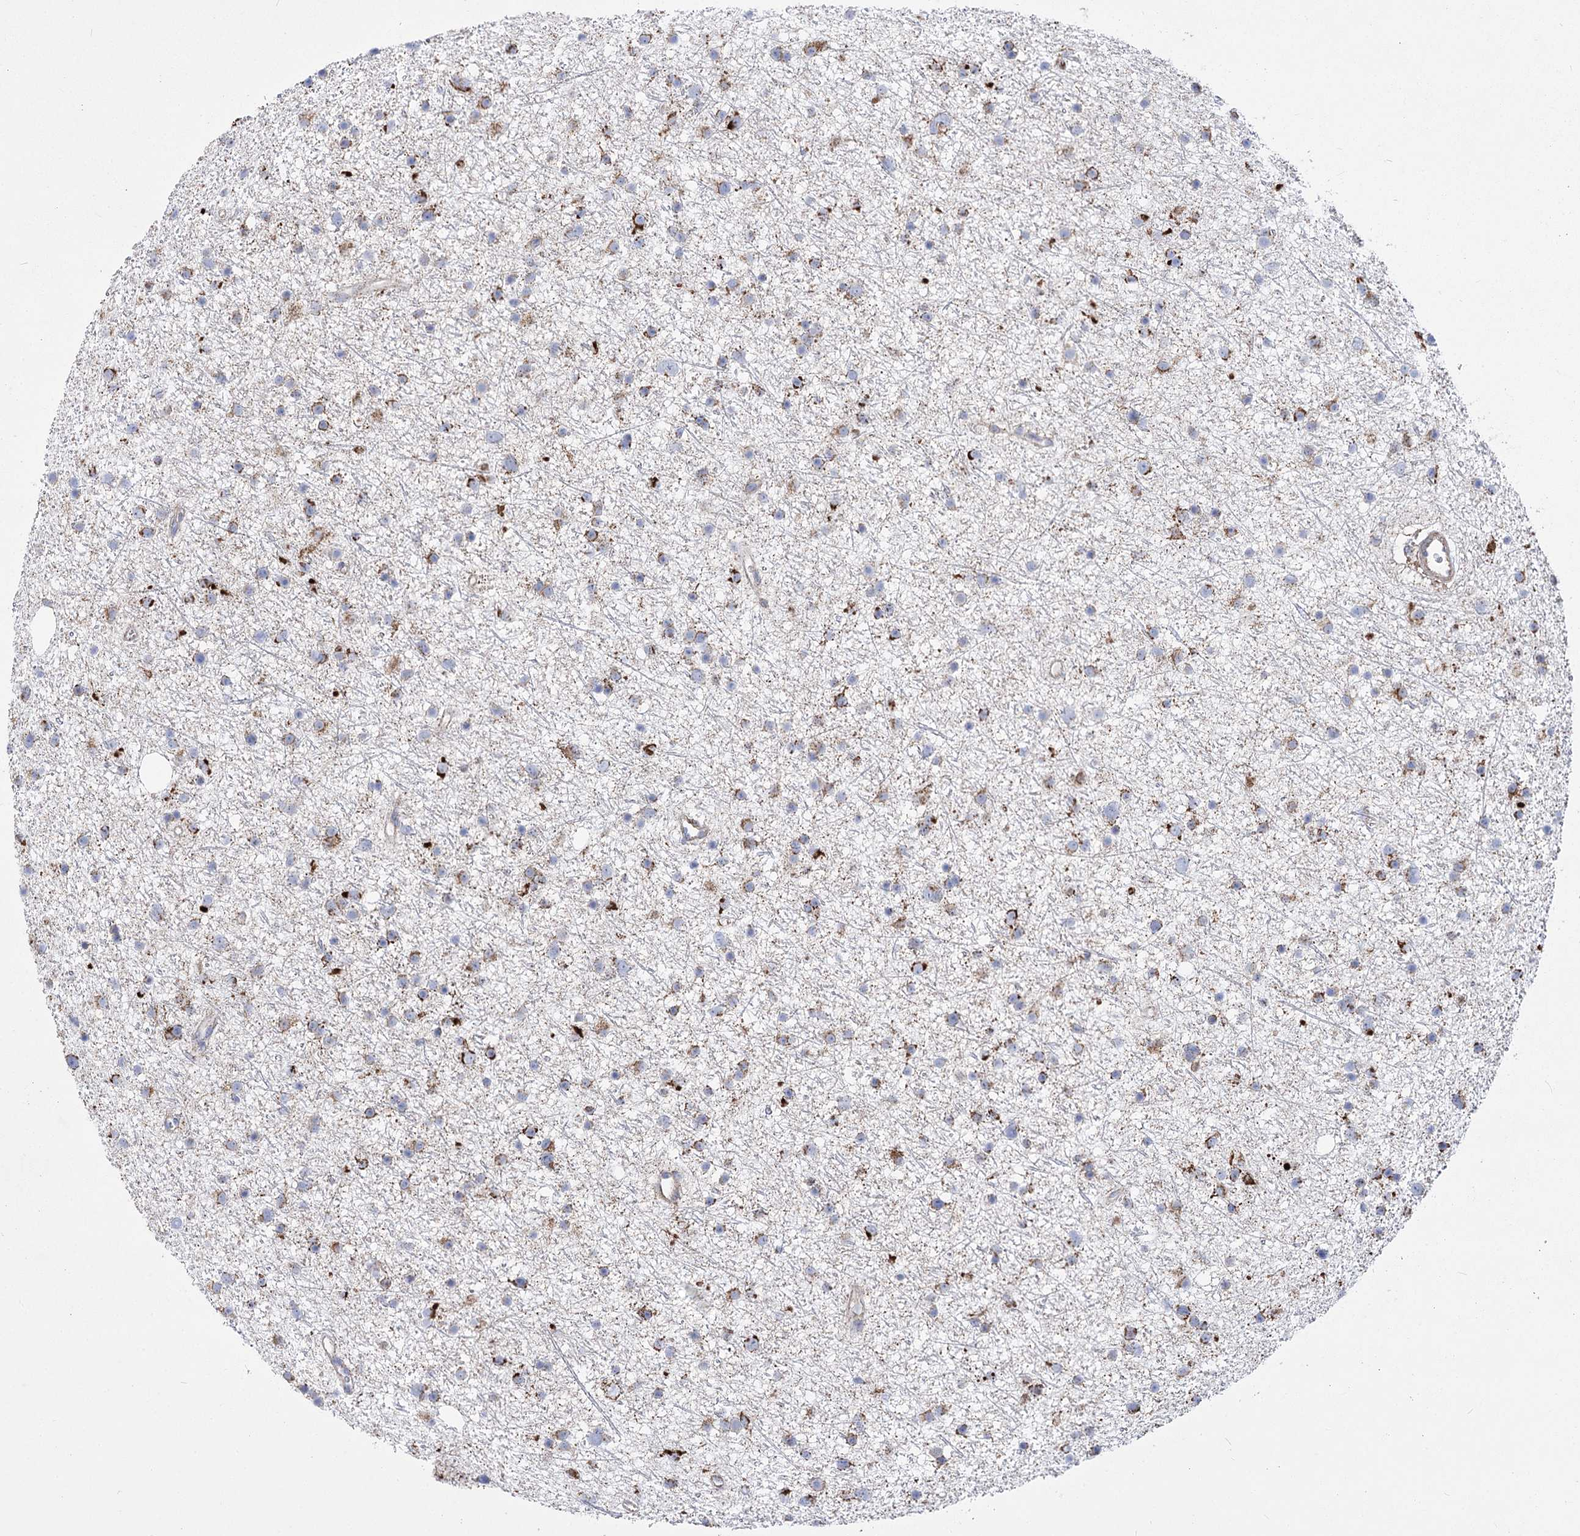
{"staining": {"intensity": "strong", "quantity": "25%-75%", "location": "cytoplasmic/membranous"}, "tissue": "glioma", "cell_type": "Tumor cells", "image_type": "cancer", "snomed": [{"axis": "morphology", "description": "Glioma, malignant, Low grade"}, {"axis": "topography", "description": "Cerebral cortex"}], "caption": "Tumor cells reveal high levels of strong cytoplasmic/membranous staining in approximately 25%-75% of cells in human malignant glioma (low-grade). (DAB (3,3'-diaminobenzidine) = brown stain, brightfield microscopy at high magnification).", "gene": "PDHB", "patient": {"sex": "female", "age": 39}}